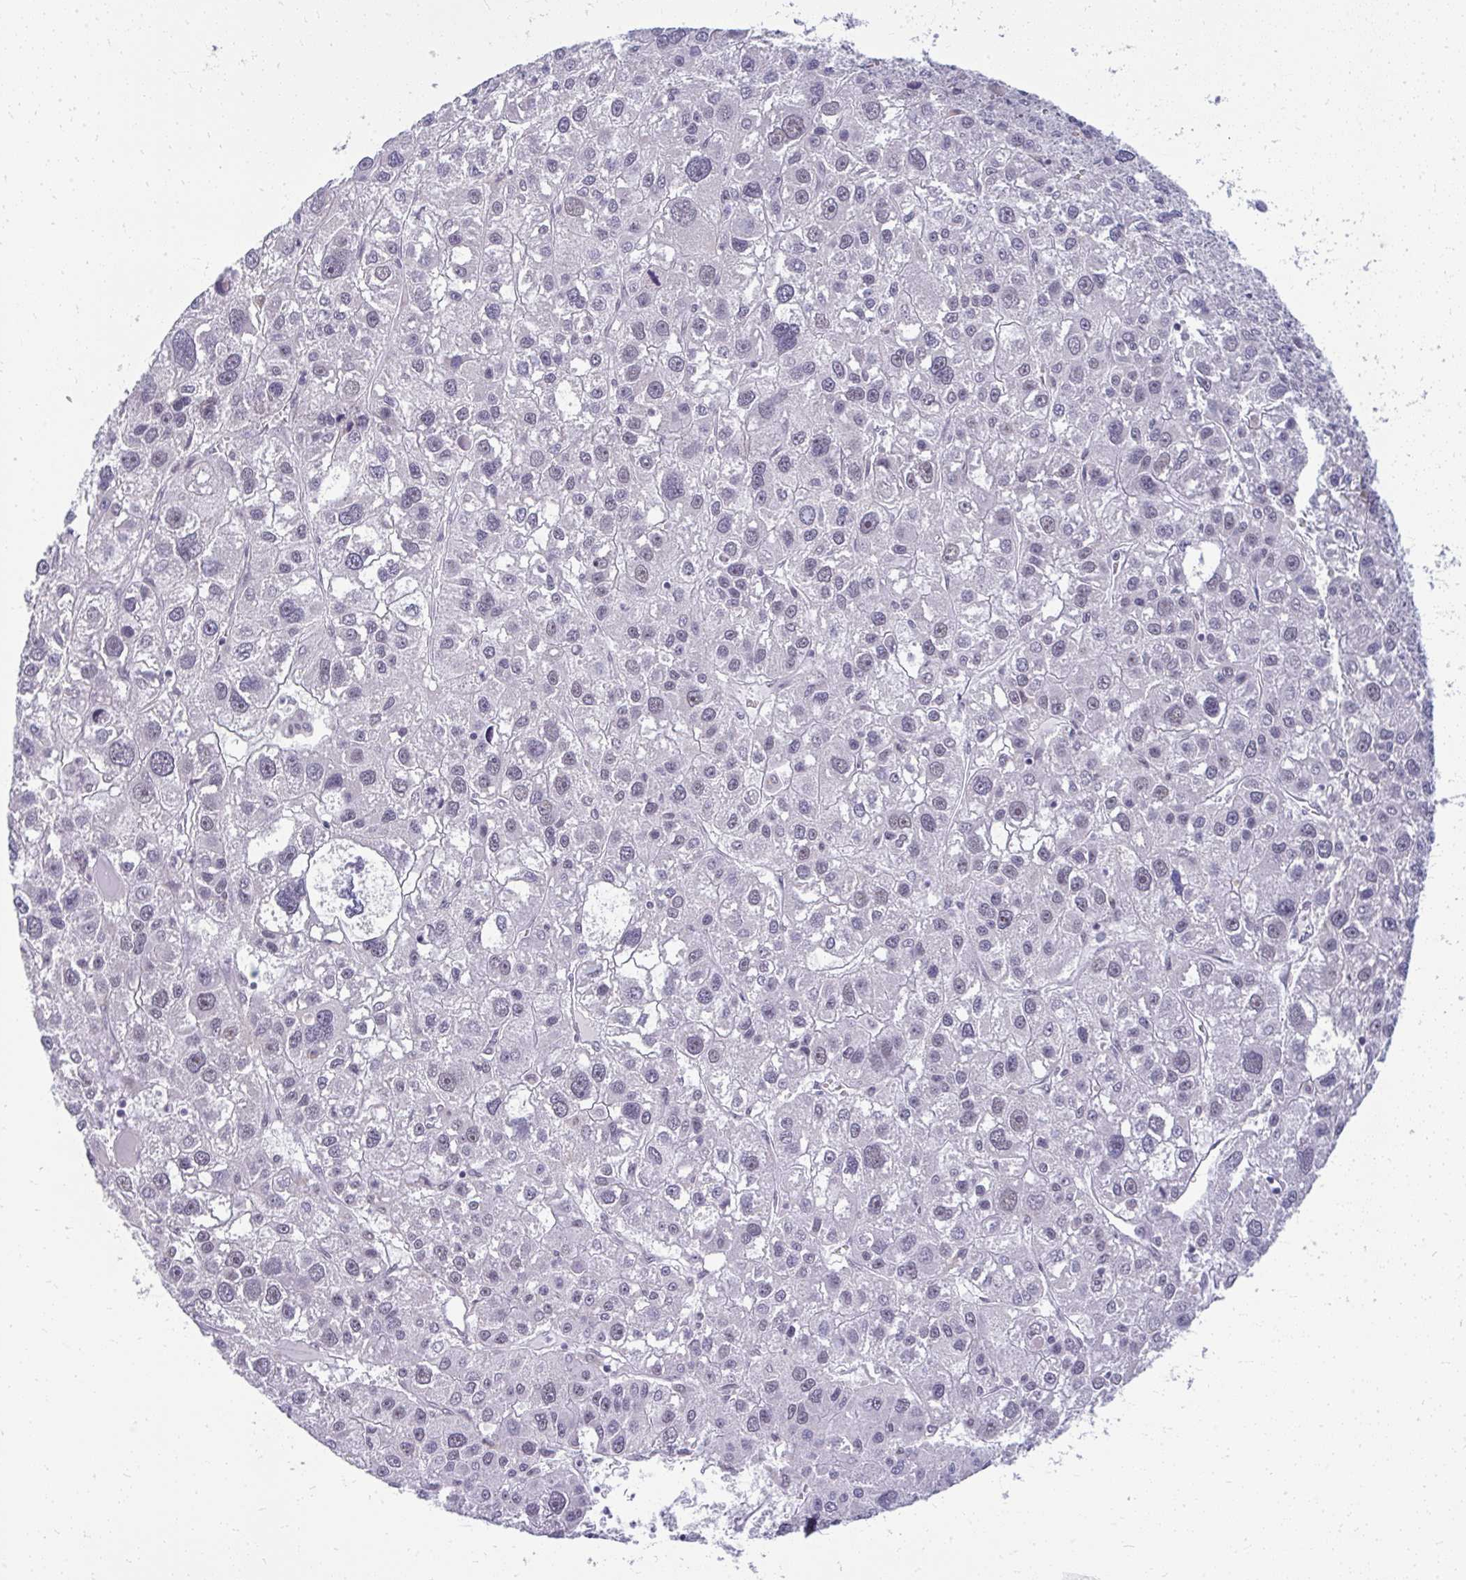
{"staining": {"intensity": "negative", "quantity": "none", "location": "none"}, "tissue": "liver cancer", "cell_type": "Tumor cells", "image_type": "cancer", "snomed": [{"axis": "morphology", "description": "Carcinoma, Hepatocellular, NOS"}, {"axis": "topography", "description": "Liver"}], "caption": "An immunohistochemistry histopathology image of liver cancer (hepatocellular carcinoma) is shown. There is no staining in tumor cells of liver cancer (hepatocellular carcinoma).", "gene": "TEX33", "patient": {"sex": "male", "age": 73}}